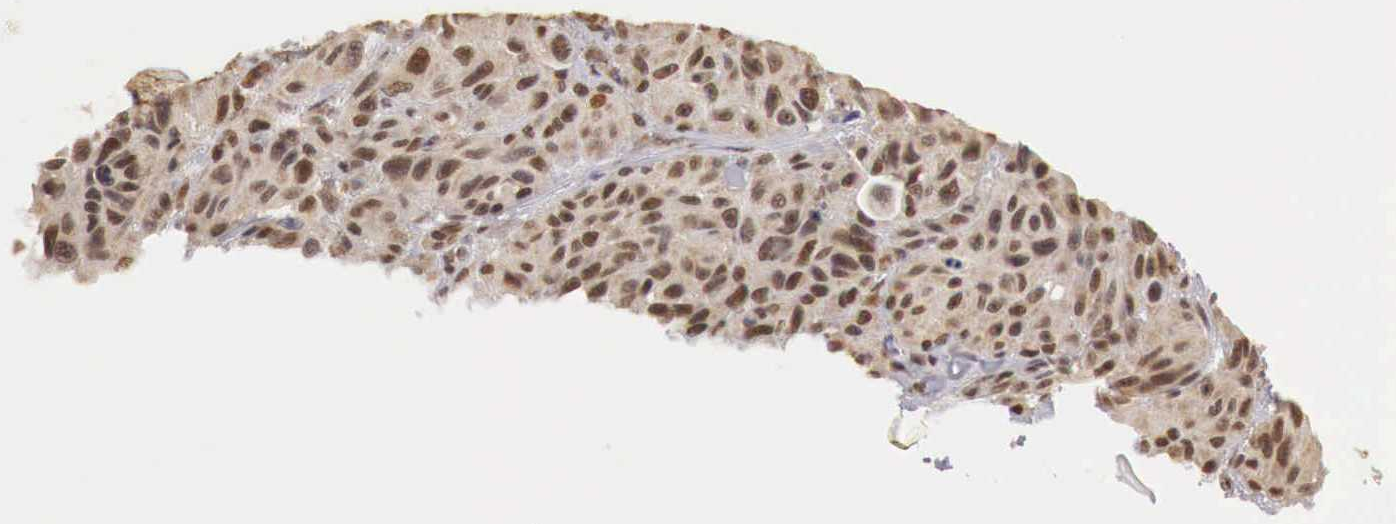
{"staining": {"intensity": "moderate", "quantity": ">75%", "location": "cytoplasmic/membranous,nuclear"}, "tissue": "melanoma", "cell_type": "Tumor cells", "image_type": "cancer", "snomed": [{"axis": "morphology", "description": "Malignant melanoma, NOS"}, {"axis": "topography", "description": "Skin"}], "caption": "A medium amount of moderate cytoplasmic/membranous and nuclear staining is identified in approximately >75% of tumor cells in malignant melanoma tissue.", "gene": "GPKOW", "patient": {"sex": "male", "age": 70}}